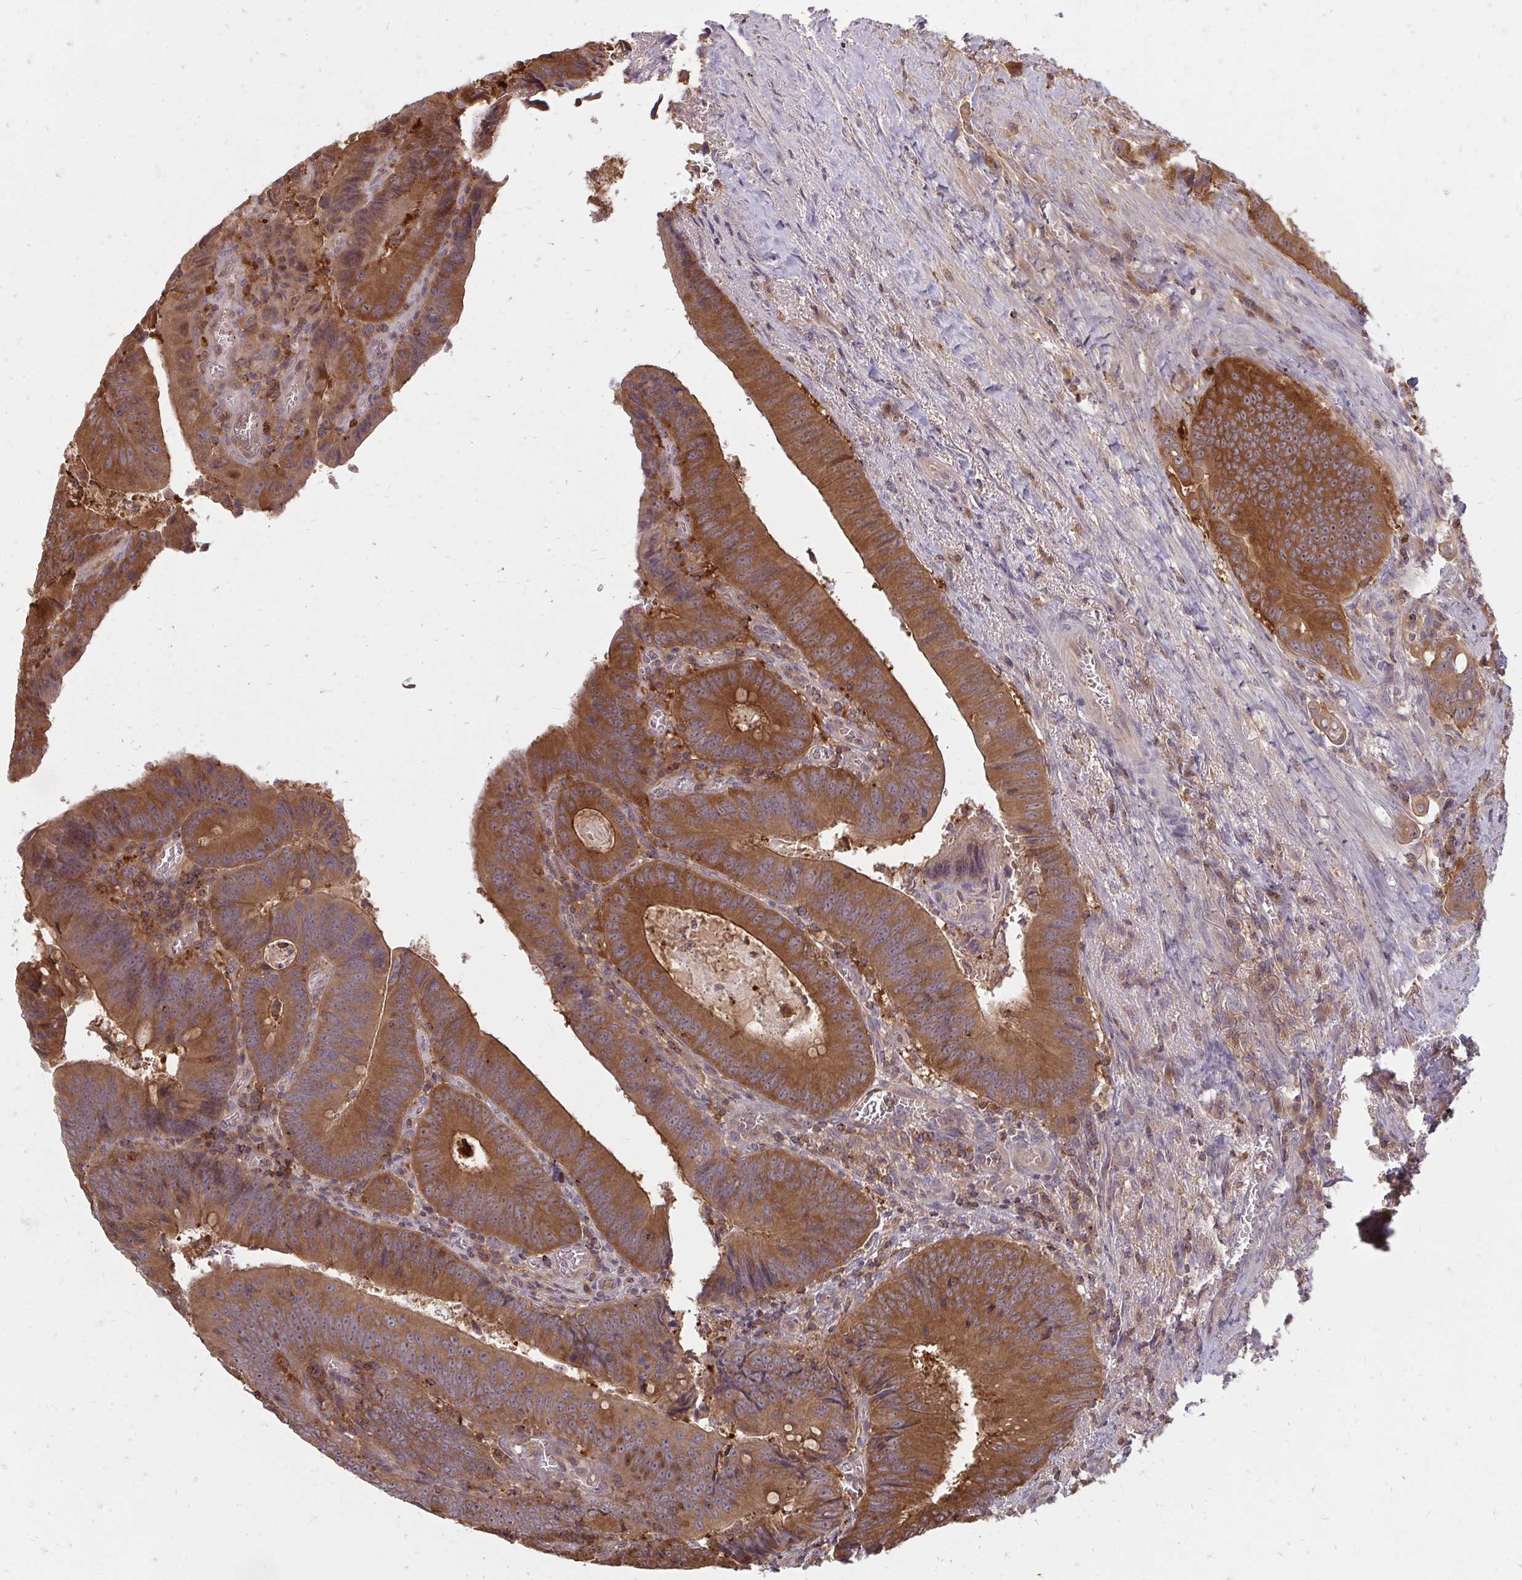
{"staining": {"intensity": "strong", "quantity": ">75%", "location": "cytoplasmic/membranous"}, "tissue": "colorectal cancer", "cell_type": "Tumor cells", "image_type": "cancer", "snomed": [{"axis": "morphology", "description": "Adenocarcinoma, NOS"}, {"axis": "topography", "description": "Rectum"}], "caption": "Colorectal cancer (adenocarcinoma) tissue displays strong cytoplasmic/membranous expression in approximately >75% of tumor cells", "gene": "ZNF285", "patient": {"sex": "female", "age": 72}}